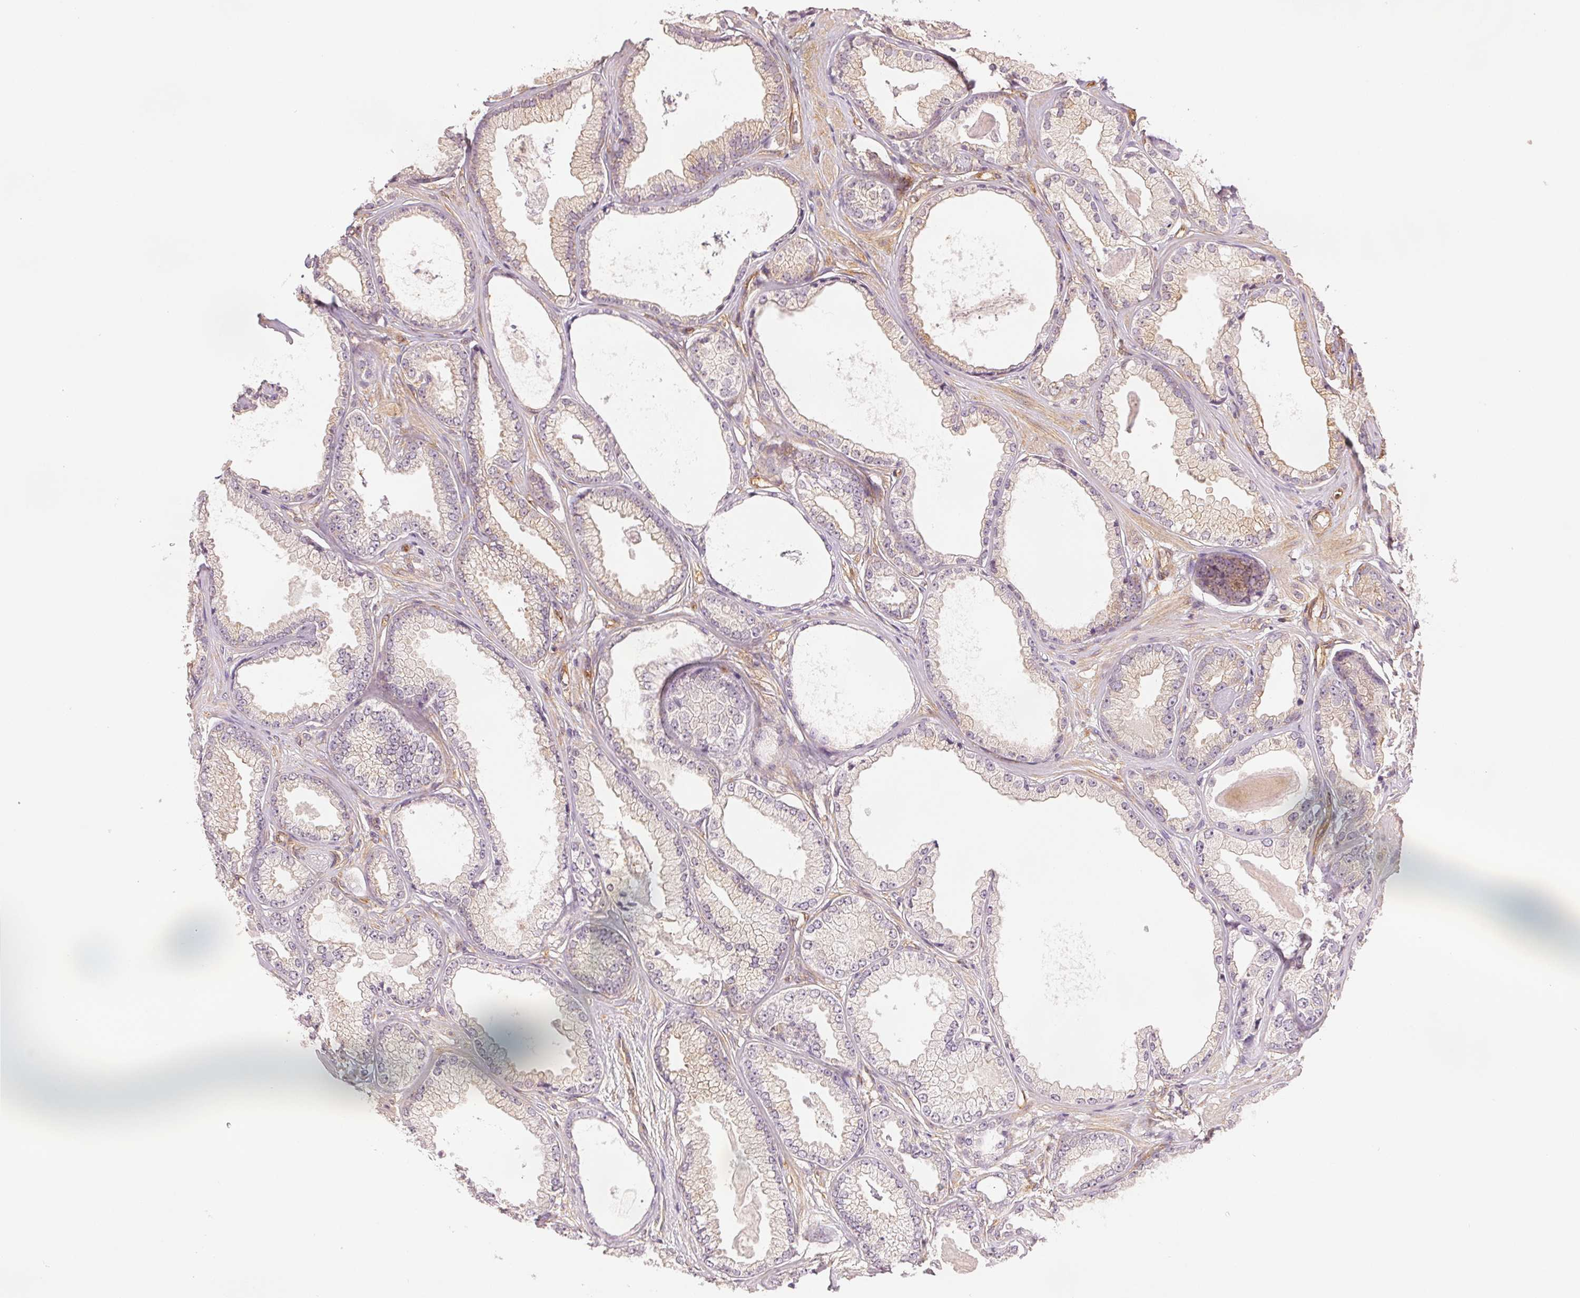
{"staining": {"intensity": "negative", "quantity": "none", "location": "none"}, "tissue": "prostate cancer", "cell_type": "Tumor cells", "image_type": "cancer", "snomed": [{"axis": "morphology", "description": "Adenocarcinoma, Low grade"}, {"axis": "topography", "description": "Prostate"}], "caption": "Immunohistochemical staining of human prostate low-grade adenocarcinoma reveals no significant positivity in tumor cells. (Stains: DAB (3,3'-diaminobenzidine) IHC with hematoxylin counter stain, Microscopy: brightfield microscopy at high magnification).", "gene": "DIAPH2", "patient": {"sex": "male", "age": 64}}